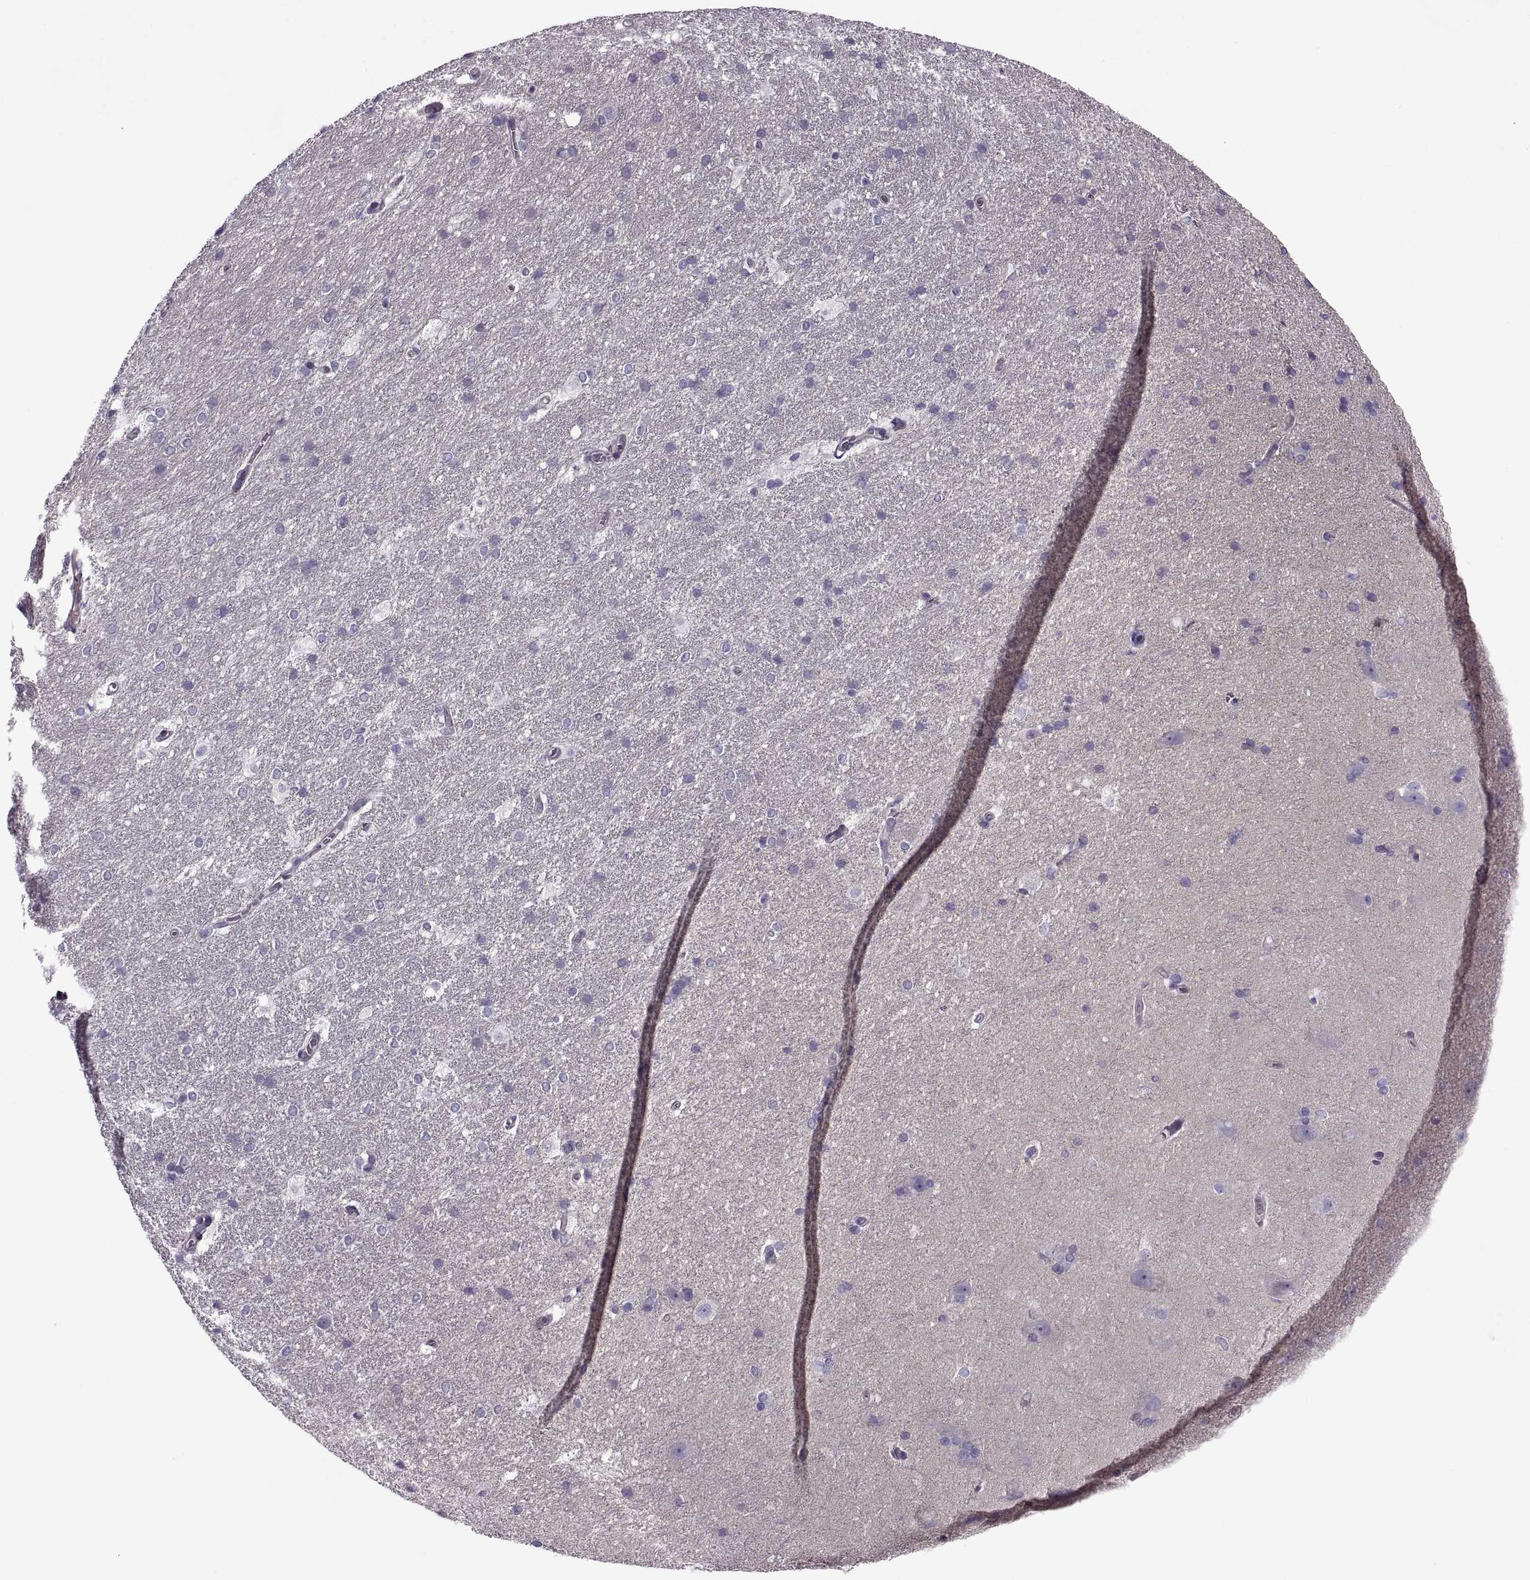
{"staining": {"intensity": "negative", "quantity": "none", "location": "none"}, "tissue": "hippocampus", "cell_type": "Glial cells", "image_type": "normal", "snomed": [{"axis": "morphology", "description": "Normal tissue, NOS"}, {"axis": "topography", "description": "Cerebral cortex"}, {"axis": "topography", "description": "Hippocampus"}], "caption": "The IHC photomicrograph has no significant staining in glial cells of hippocampus. The staining was performed using DAB to visualize the protein expression in brown, while the nuclei were stained in blue with hematoxylin (Magnification: 20x).", "gene": "SLC2A14", "patient": {"sex": "female", "age": 19}}